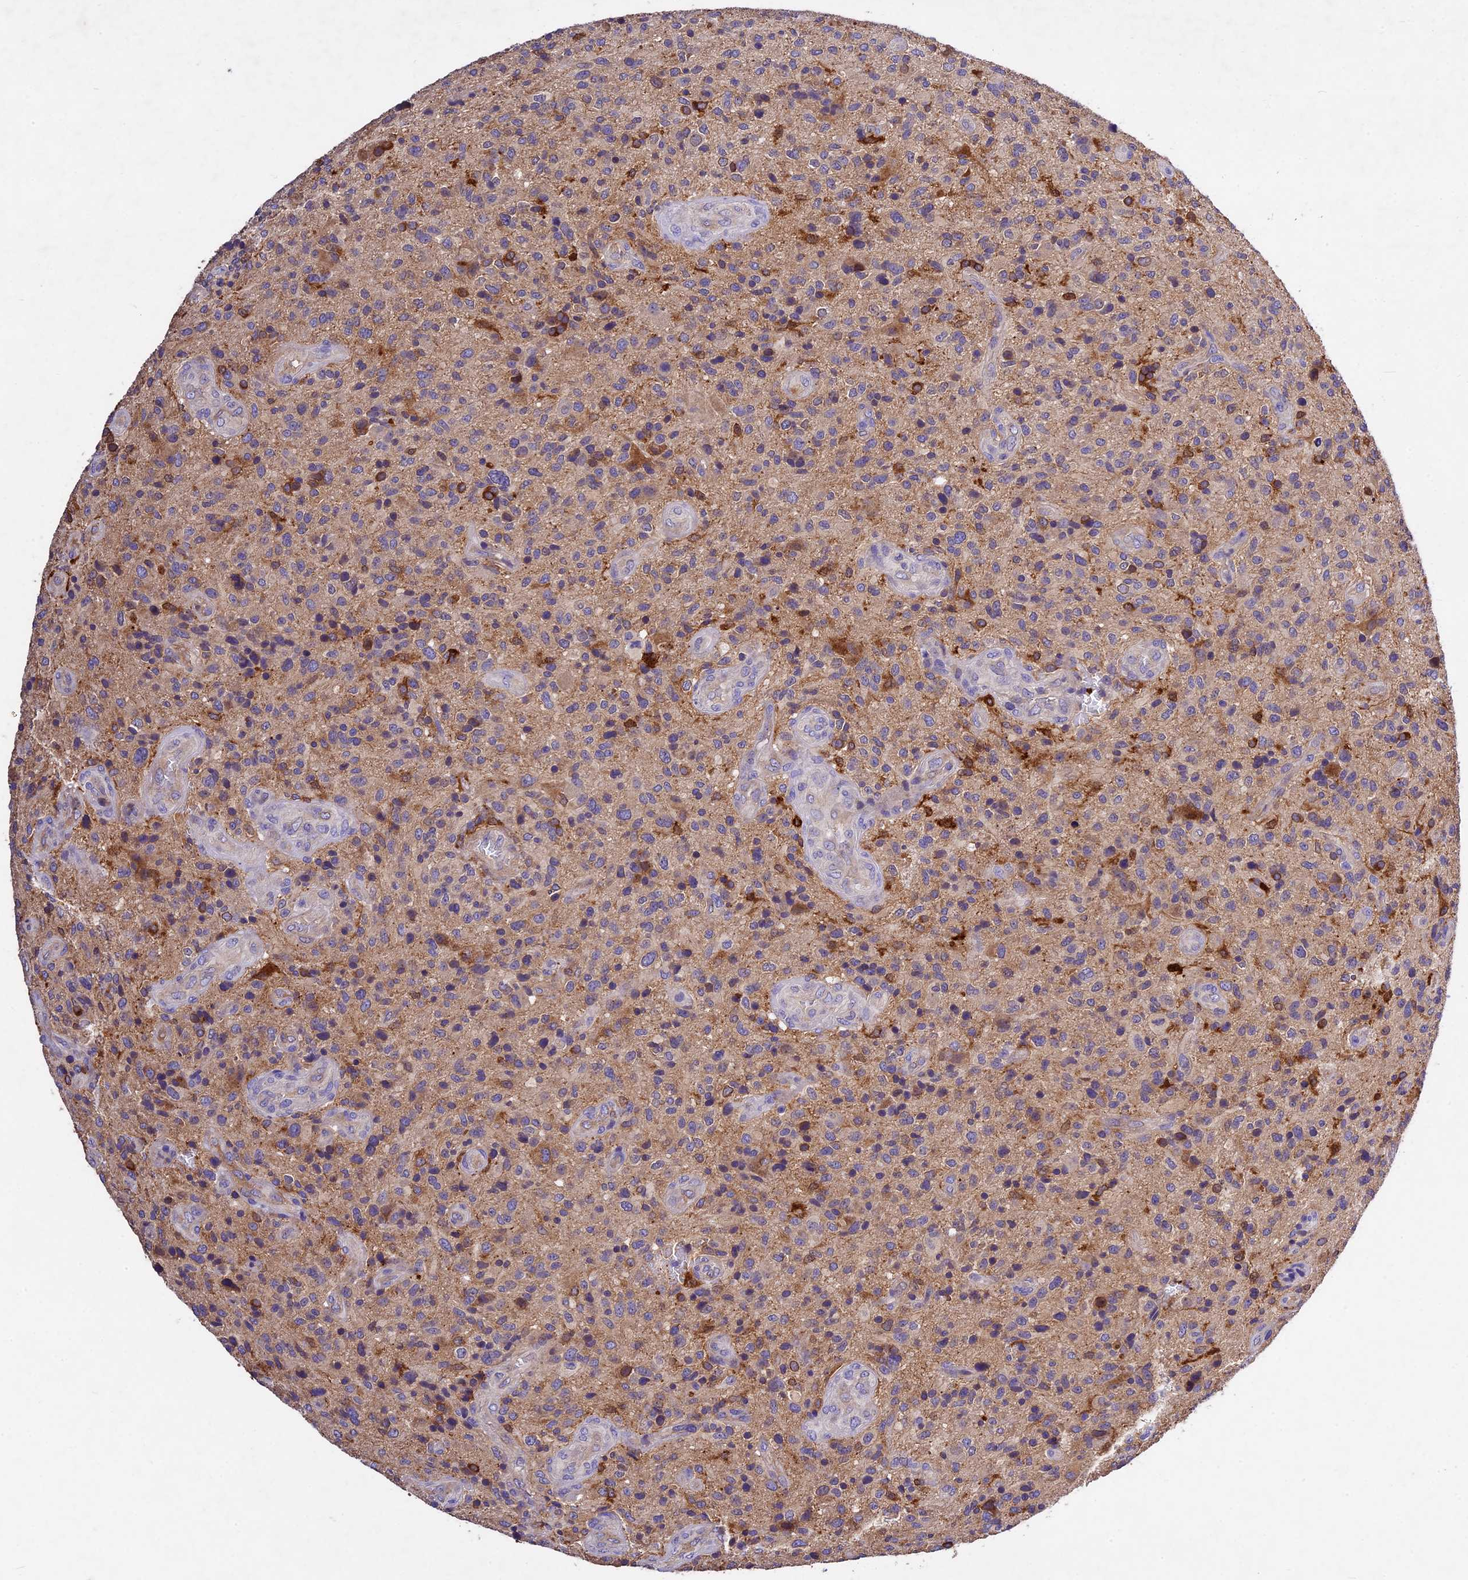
{"staining": {"intensity": "weak", "quantity": "<25%", "location": "cytoplasmic/membranous"}, "tissue": "glioma", "cell_type": "Tumor cells", "image_type": "cancer", "snomed": [{"axis": "morphology", "description": "Glioma, malignant, High grade"}, {"axis": "topography", "description": "Brain"}], "caption": "This is a histopathology image of IHC staining of glioma, which shows no staining in tumor cells.", "gene": "CILP2", "patient": {"sex": "male", "age": 47}}